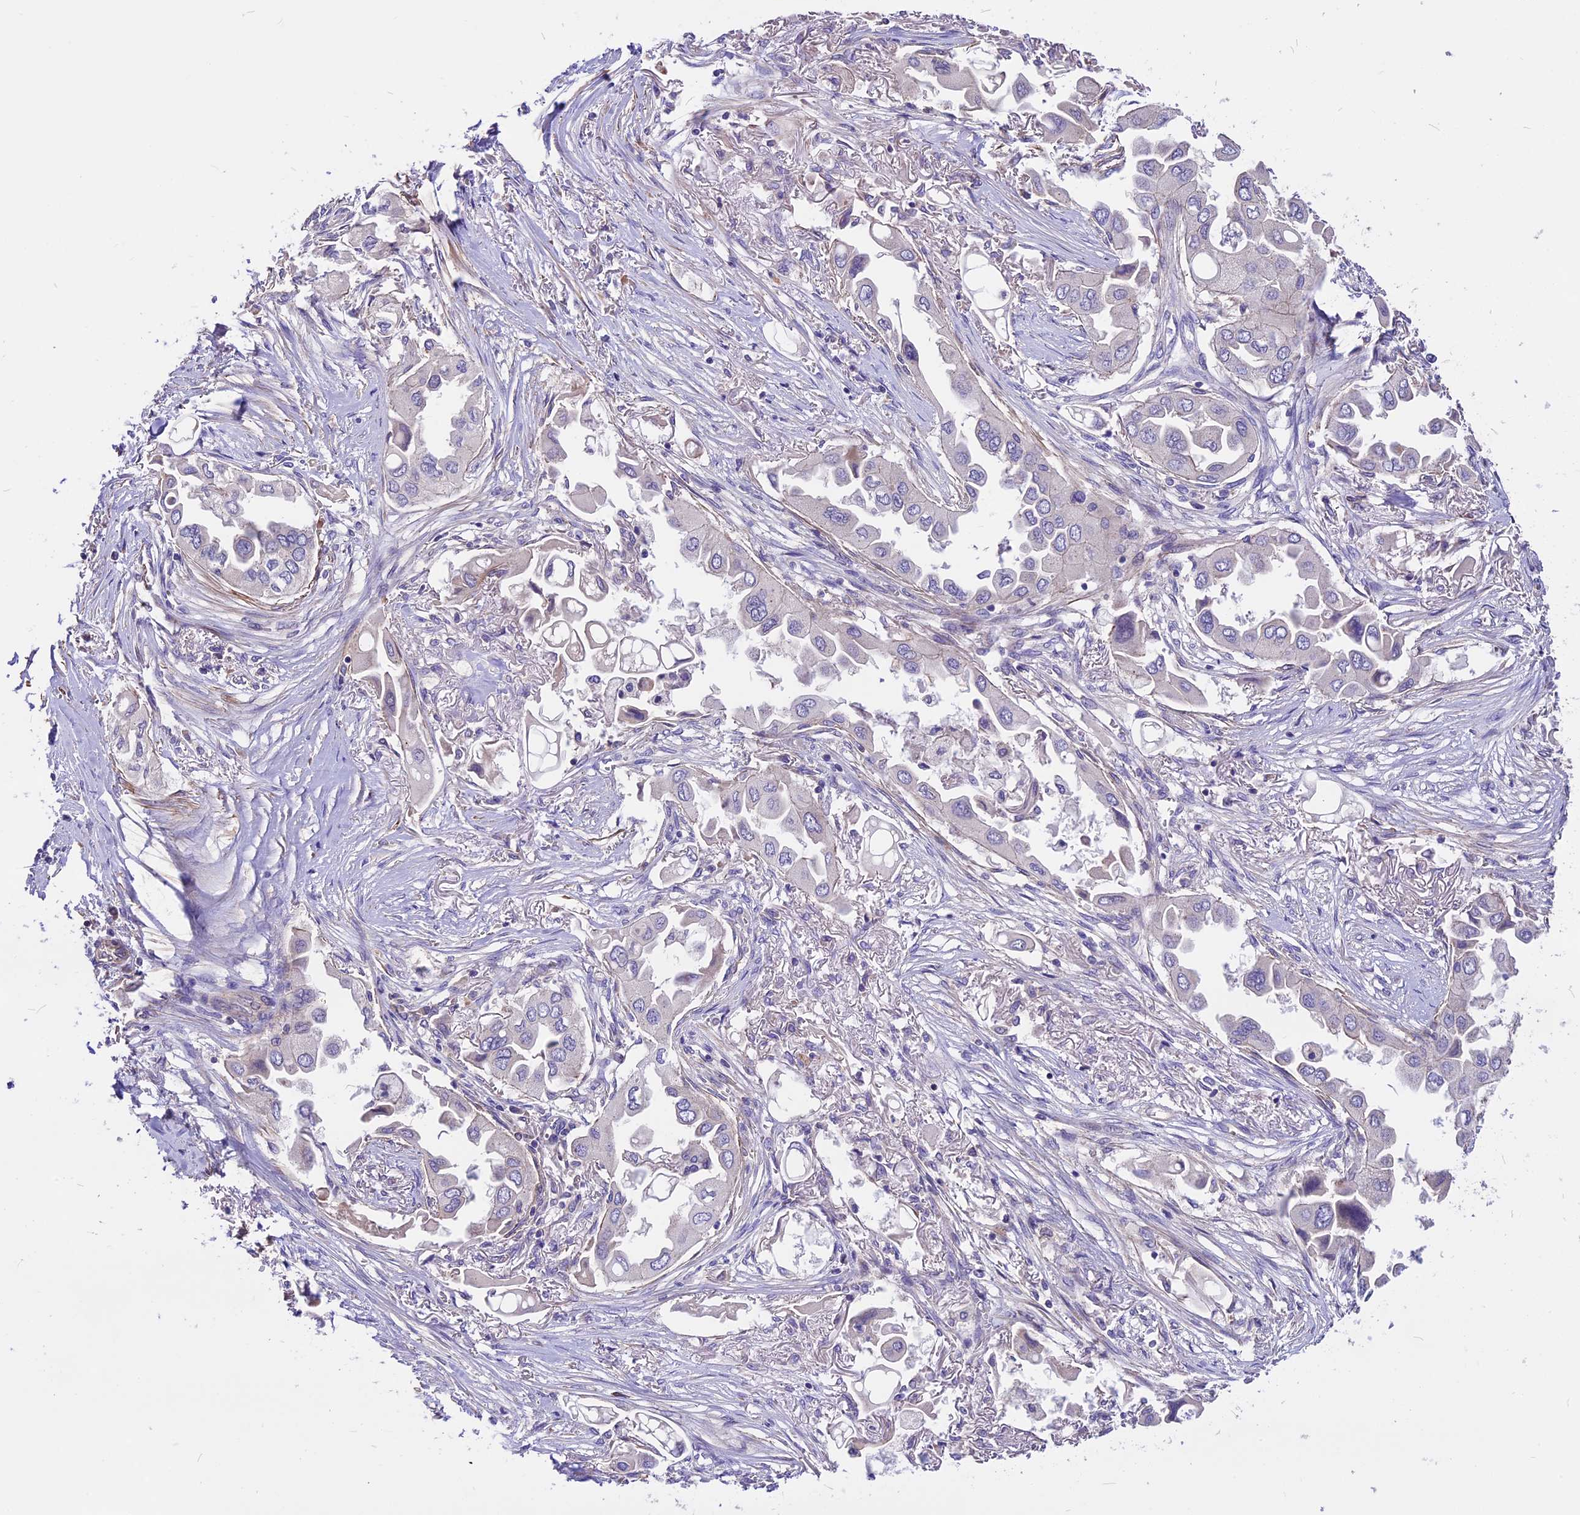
{"staining": {"intensity": "negative", "quantity": "none", "location": "none"}, "tissue": "lung cancer", "cell_type": "Tumor cells", "image_type": "cancer", "snomed": [{"axis": "morphology", "description": "Adenocarcinoma, NOS"}, {"axis": "topography", "description": "Lung"}], "caption": "Lung cancer (adenocarcinoma) was stained to show a protein in brown. There is no significant positivity in tumor cells. (IHC, brightfield microscopy, high magnification).", "gene": "ANO3", "patient": {"sex": "female", "age": 76}}